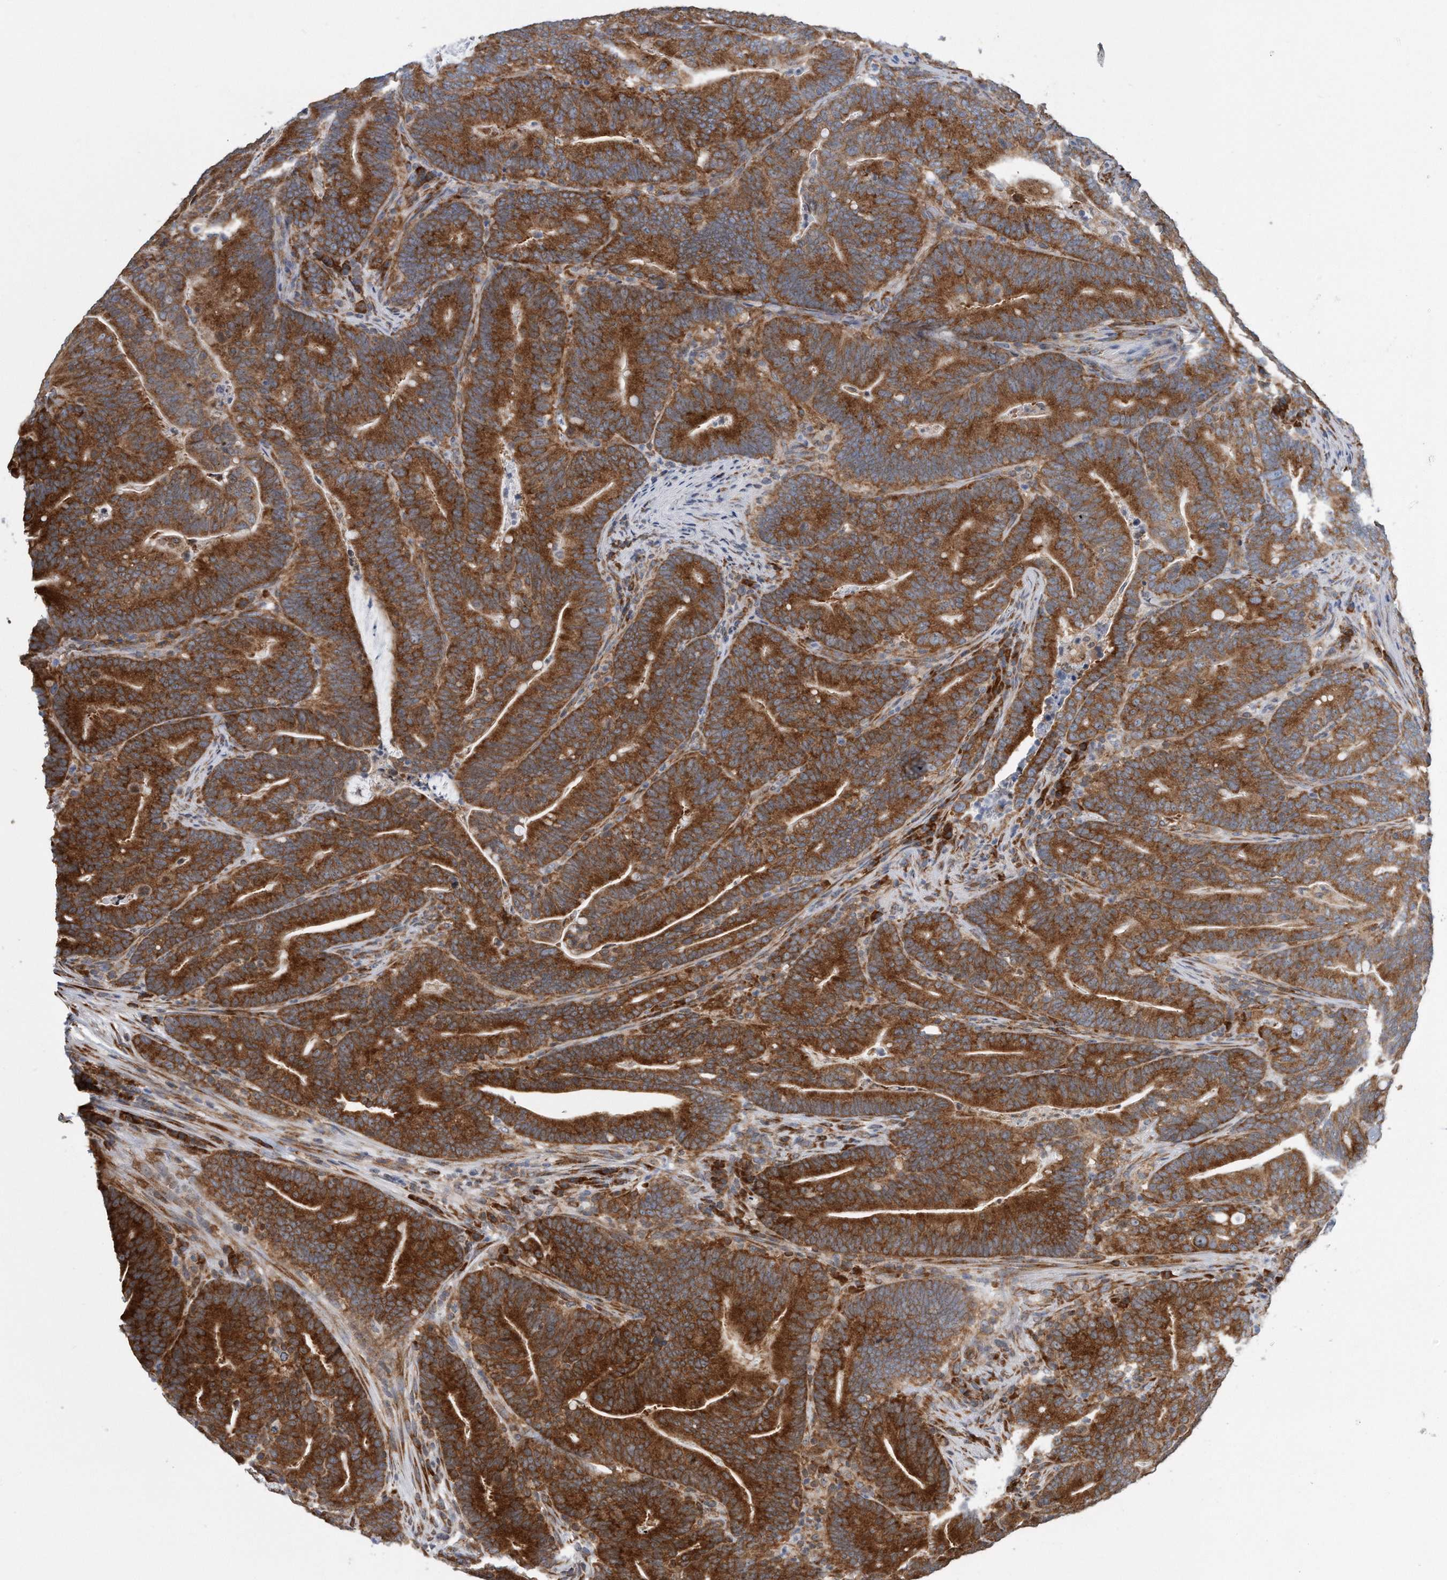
{"staining": {"intensity": "strong", "quantity": ">75%", "location": "cytoplasmic/membranous"}, "tissue": "colorectal cancer", "cell_type": "Tumor cells", "image_type": "cancer", "snomed": [{"axis": "morphology", "description": "Adenocarcinoma, NOS"}, {"axis": "topography", "description": "Colon"}], "caption": "Immunohistochemistry histopathology image of neoplastic tissue: human colorectal adenocarcinoma stained using IHC shows high levels of strong protein expression localized specifically in the cytoplasmic/membranous of tumor cells, appearing as a cytoplasmic/membranous brown color.", "gene": "RPL26L1", "patient": {"sex": "female", "age": 66}}